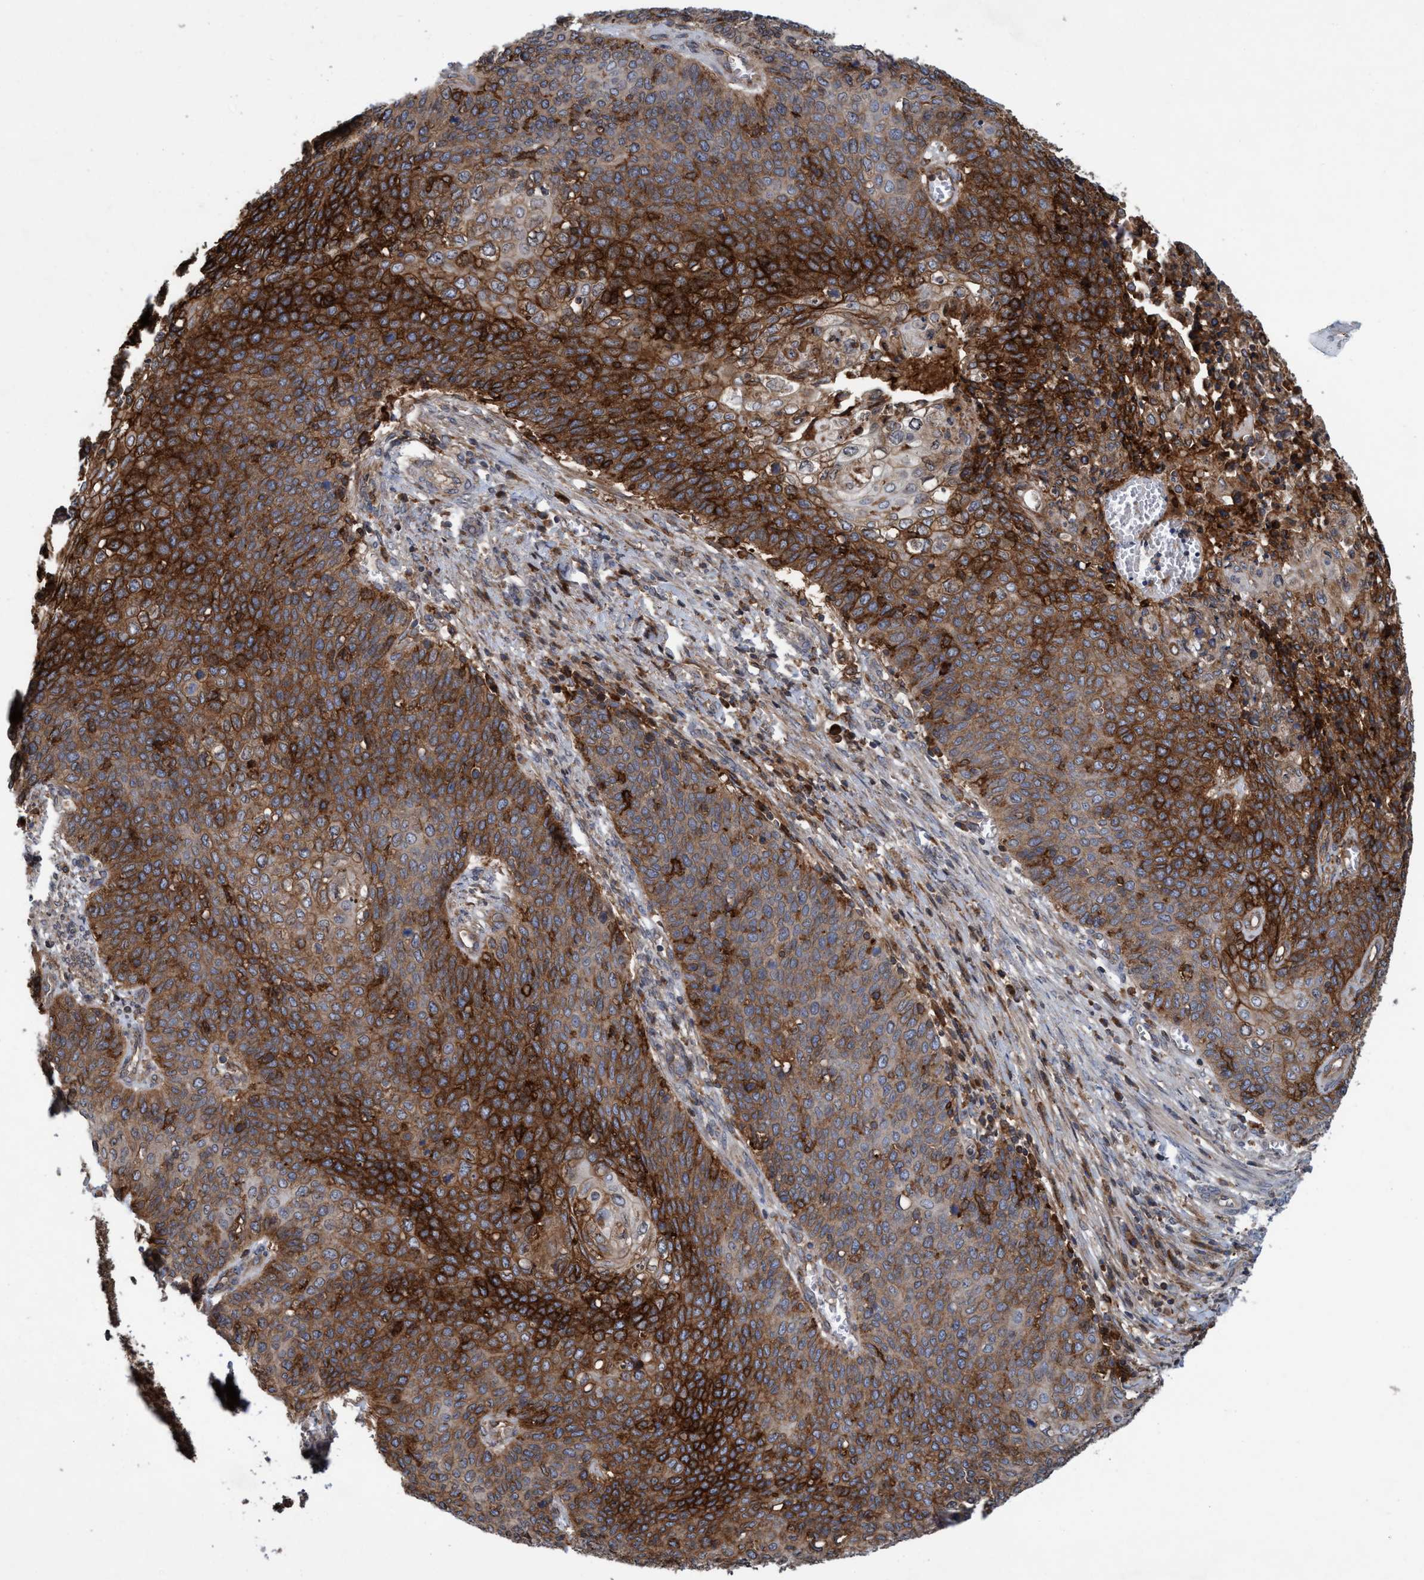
{"staining": {"intensity": "strong", "quantity": ">75%", "location": "cytoplasmic/membranous"}, "tissue": "cervical cancer", "cell_type": "Tumor cells", "image_type": "cancer", "snomed": [{"axis": "morphology", "description": "Squamous cell carcinoma, NOS"}, {"axis": "topography", "description": "Cervix"}], "caption": "Immunohistochemical staining of human cervical cancer reveals strong cytoplasmic/membranous protein staining in approximately >75% of tumor cells.", "gene": "SLC16A3", "patient": {"sex": "female", "age": 39}}